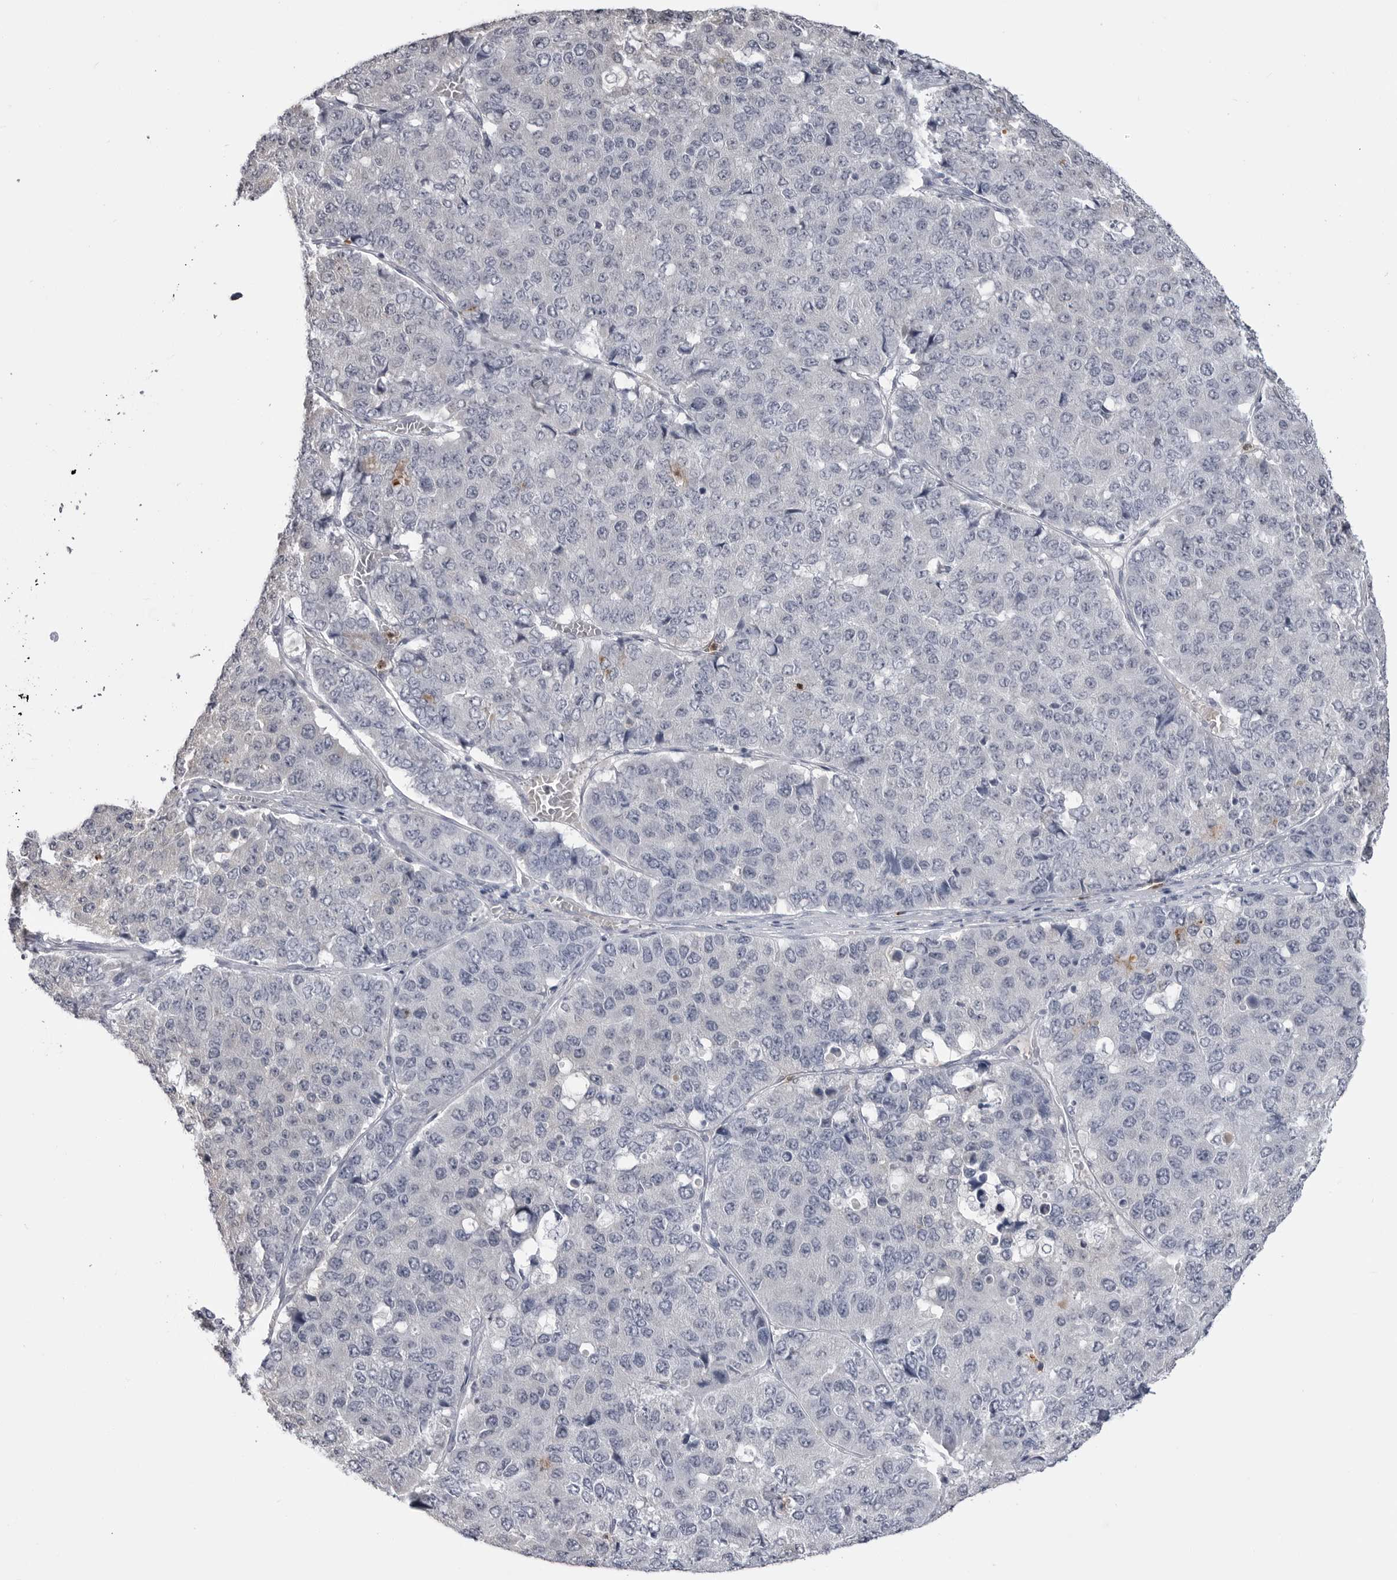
{"staining": {"intensity": "negative", "quantity": "none", "location": "none"}, "tissue": "pancreatic cancer", "cell_type": "Tumor cells", "image_type": "cancer", "snomed": [{"axis": "morphology", "description": "Adenocarcinoma, NOS"}, {"axis": "topography", "description": "Pancreas"}], "caption": "This is an immunohistochemistry (IHC) histopathology image of human adenocarcinoma (pancreatic). There is no staining in tumor cells.", "gene": "STAP2", "patient": {"sex": "male", "age": 50}}